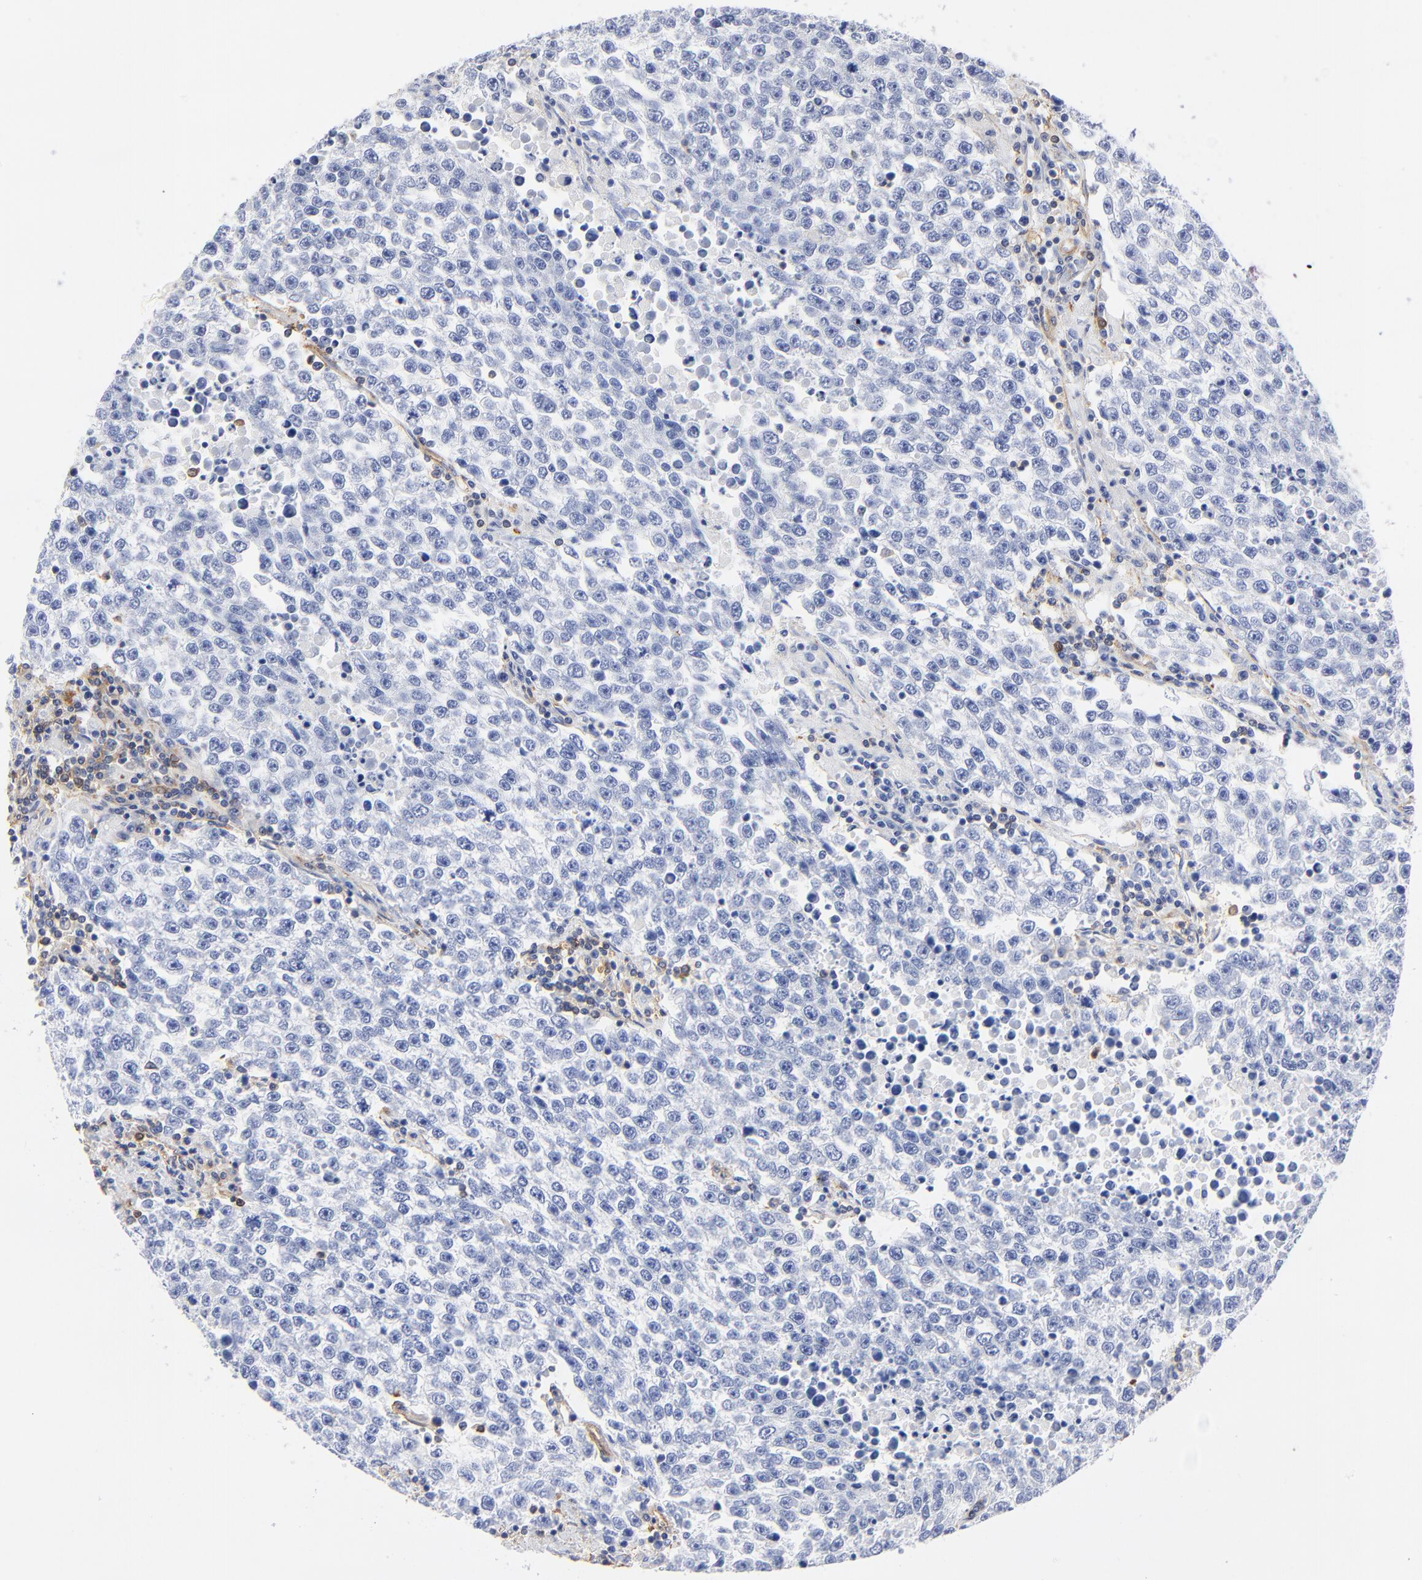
{"staining": {"intensity": "negative", "quantity": "none", "location": "none"}, "tissue": "testis cancer", "cell_type": "Tumor cells", "image_type": "cancer", "snomed": [{"axis": "morphology", "description": "Seminoma, NOS"}, {"axis": "topography", "description": "Testis"}], "caption": "DAB immunohistochemical staining of testis cancer displays no significant expression in tumor cells.", "gene": "TAGLN2", "patient": {"sex": "male", "age": 36}}